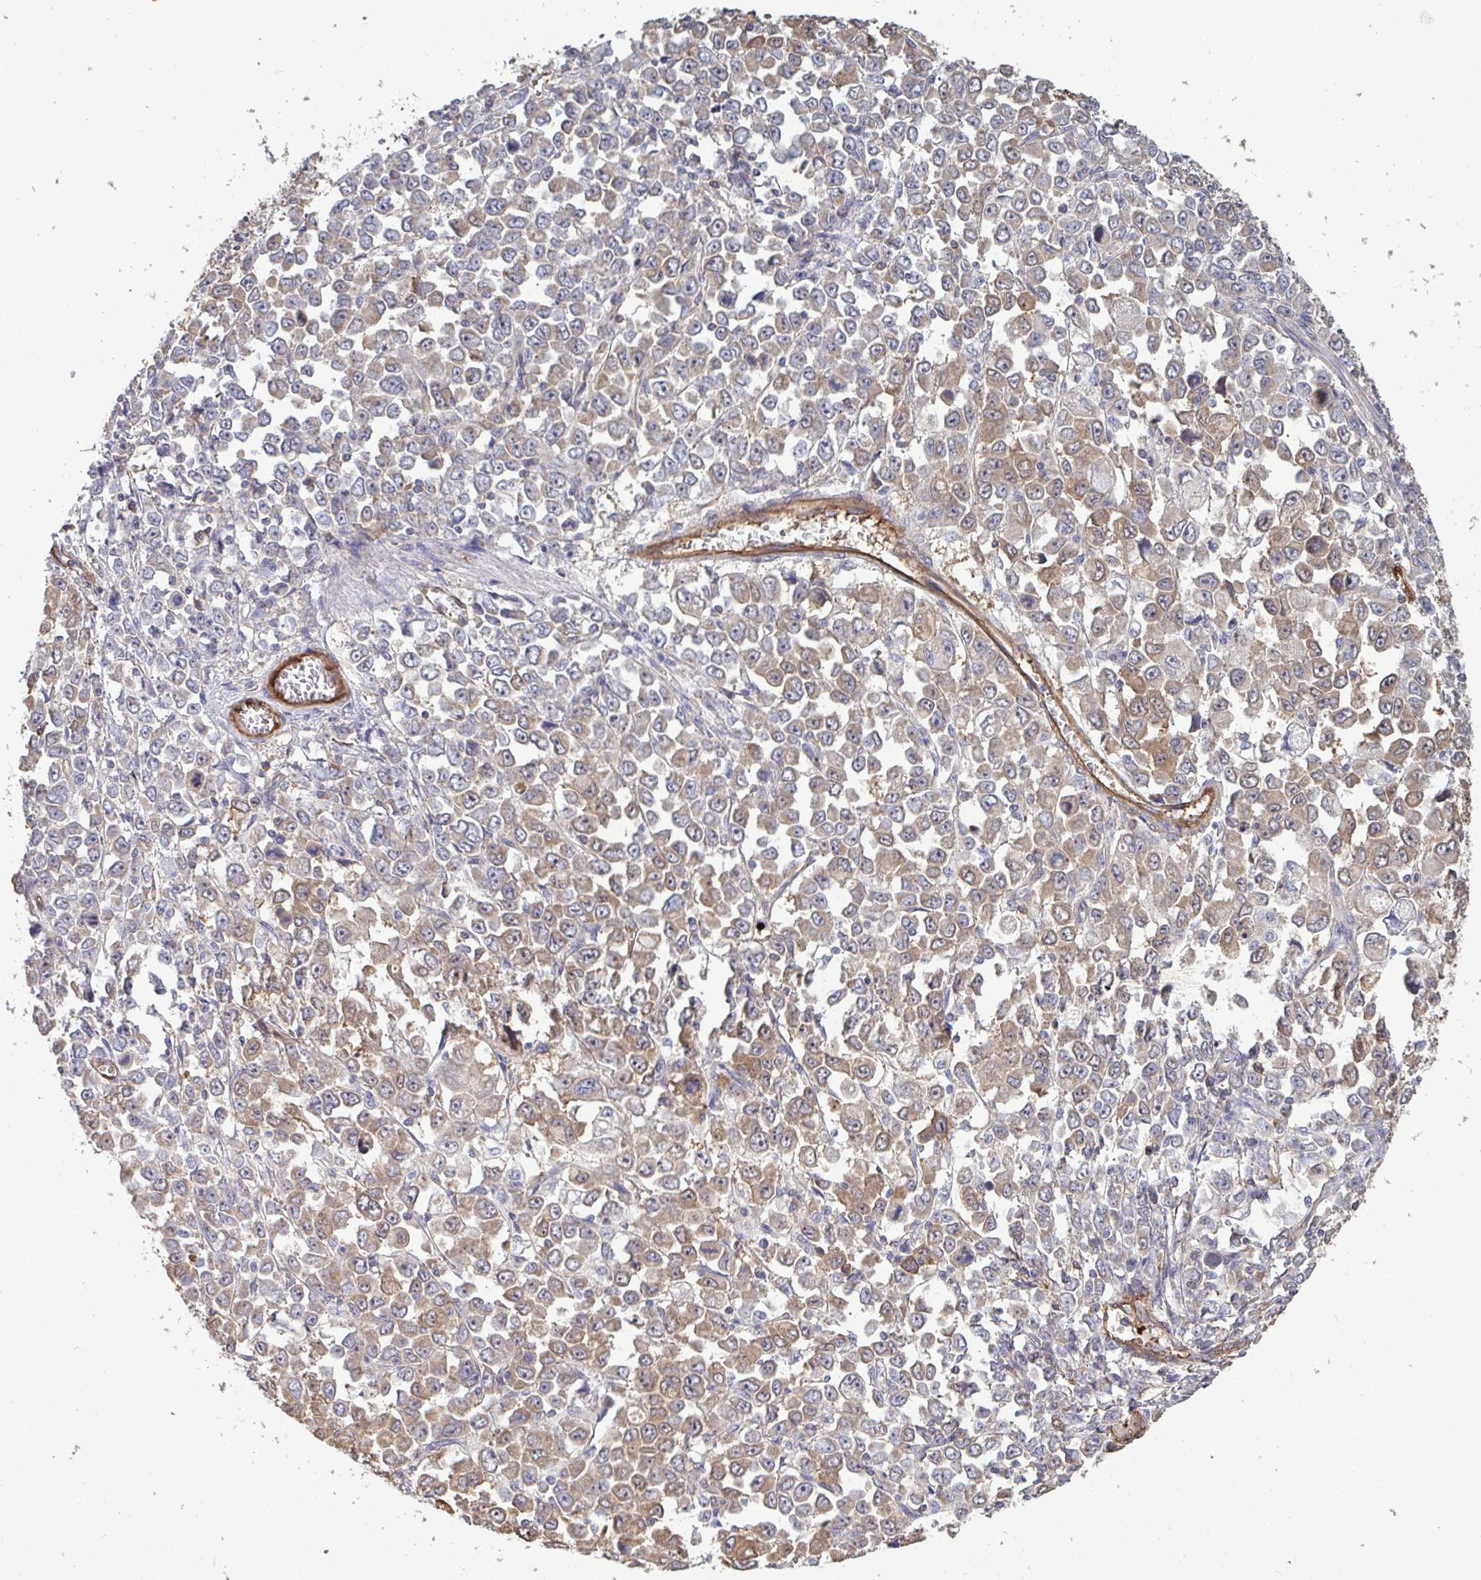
{"staining": {"intensity": "weak", "quantity": "25%-75%", "location": "cytoplasmic/membranous"}, "tissue": "stomach cancer", "cell_type": "Tumor cells", "image_type": "cancer", "snomed": [{"axis": "morphology", "description": "Adenocarcinoma, NOS"}, {"axis": "topography", "description": "Stomach, upper"}], "caption": "Human stomach adenocarcinoma stained with a protein marker displays weak staining in tumor cells.", "gene": "ISCU", "patient": {"sex": "male", "age": 70}}